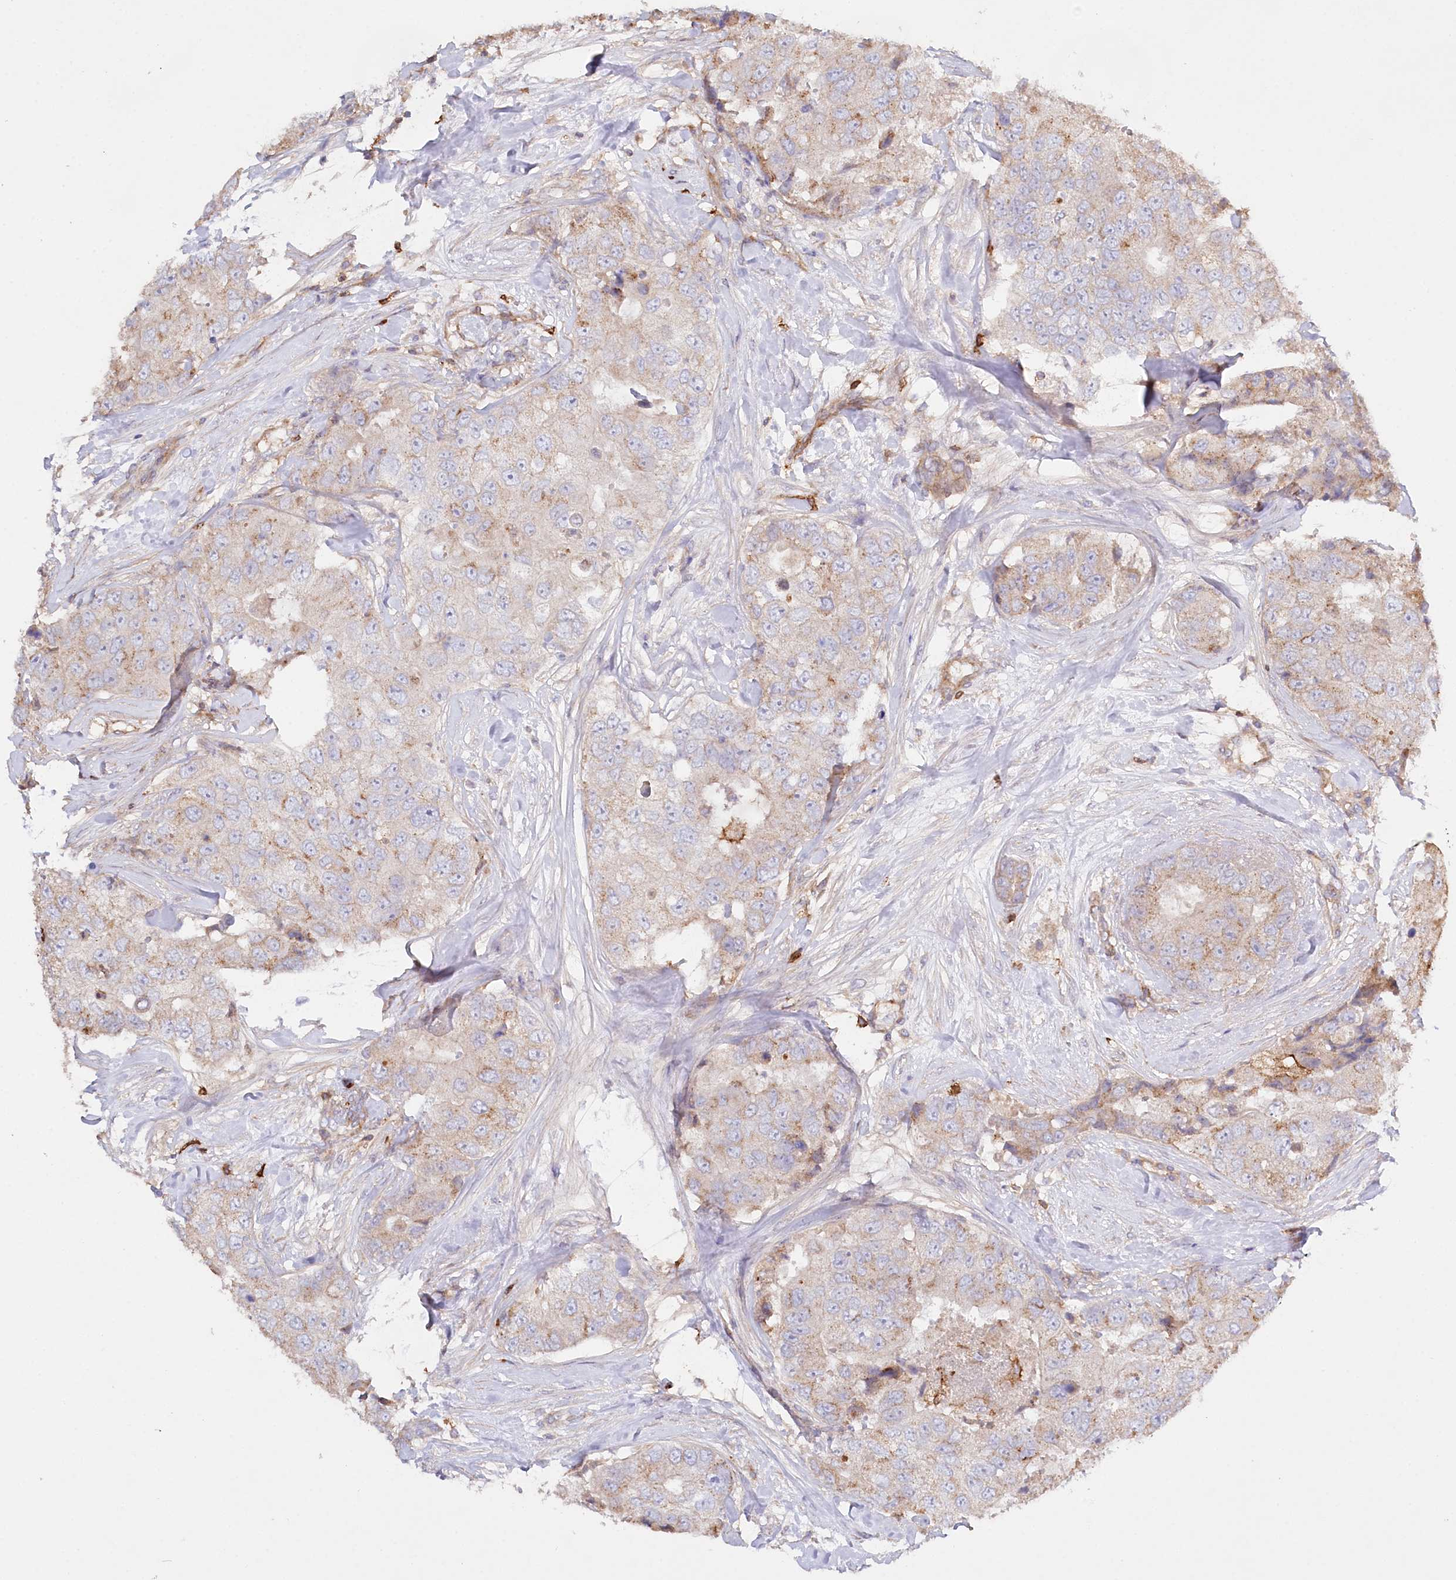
{"staining": {"intensity": "moderate", "quantity": "<25%", "location": "cytoplasmic/membranous"}, "tissue": "breast cancer", "cell_type": "Tumor cells", "image_type": "cancer", "snomed": [{"axis": "morphology", "description": "Duct carcinoma"}, {"axis": "topography", "description": "Breast"}], "caption": "Human breast cancer (invasive ductal carcinoma) stained with a brown dye exhibits moderate cytoplasmic/membranous positive expression in about <25% of tumor cells.", "gene": "RBP5", "patient": {"sex": "female", "age": 62}}